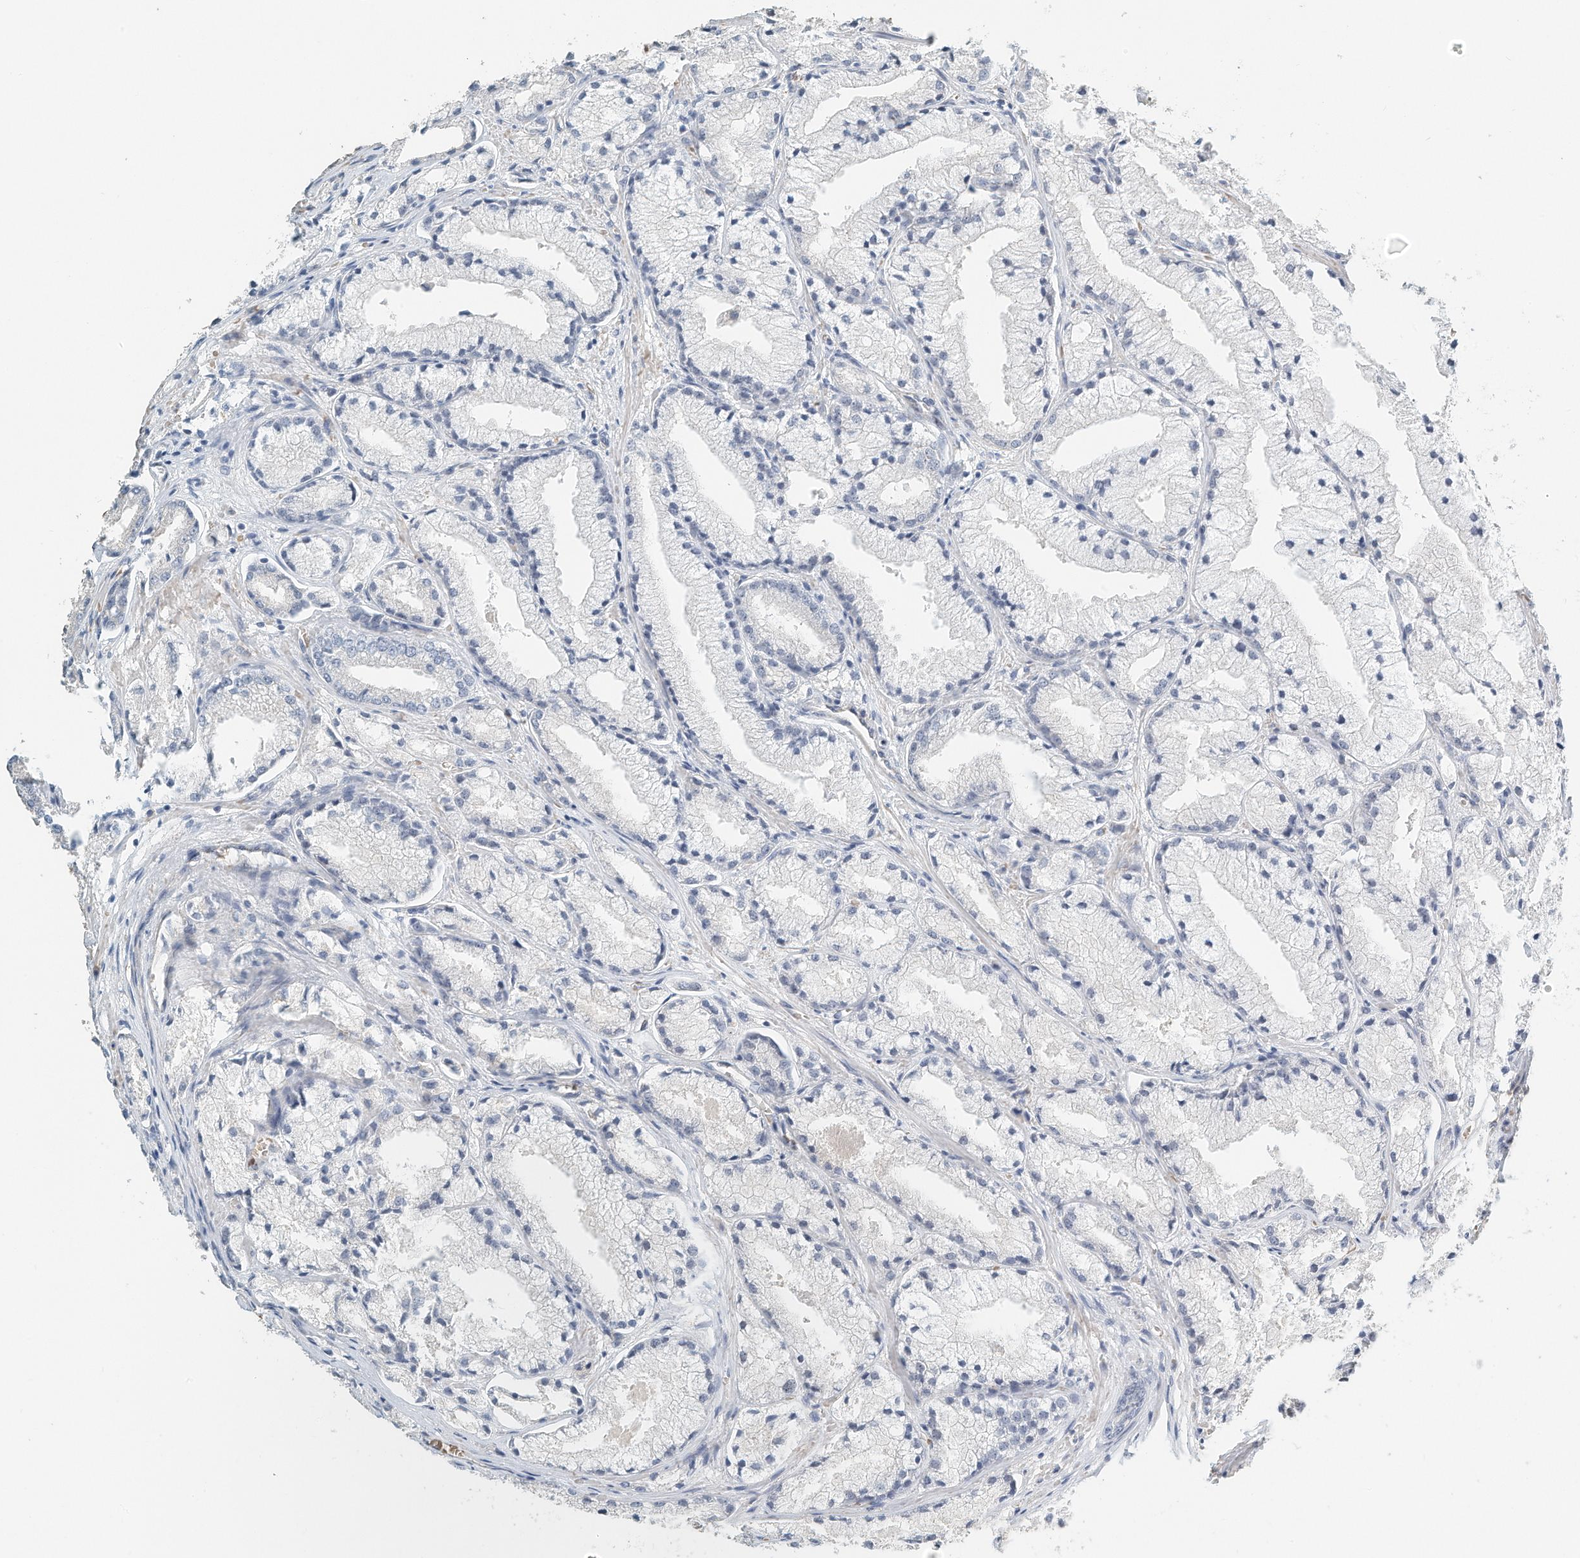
{"staining": {"intensity": "negative", "quantity": "none", "location": "none"}, "tissue": "prostate cancer", "cell_type": "Tumor cells", "image_type": "cancer", "snomed": [{"axis": "morphology", "description": "Adenocarcinoma, High grade"}, {"axis": "topography", "description": "Prostate"}], "caption": "This is an immunohistochemistry histopathology image of human prostate cancer. There is no expression in tumor cells.", "gene": "RCAN3", "patient": {"sex": "male", "age": 50}}